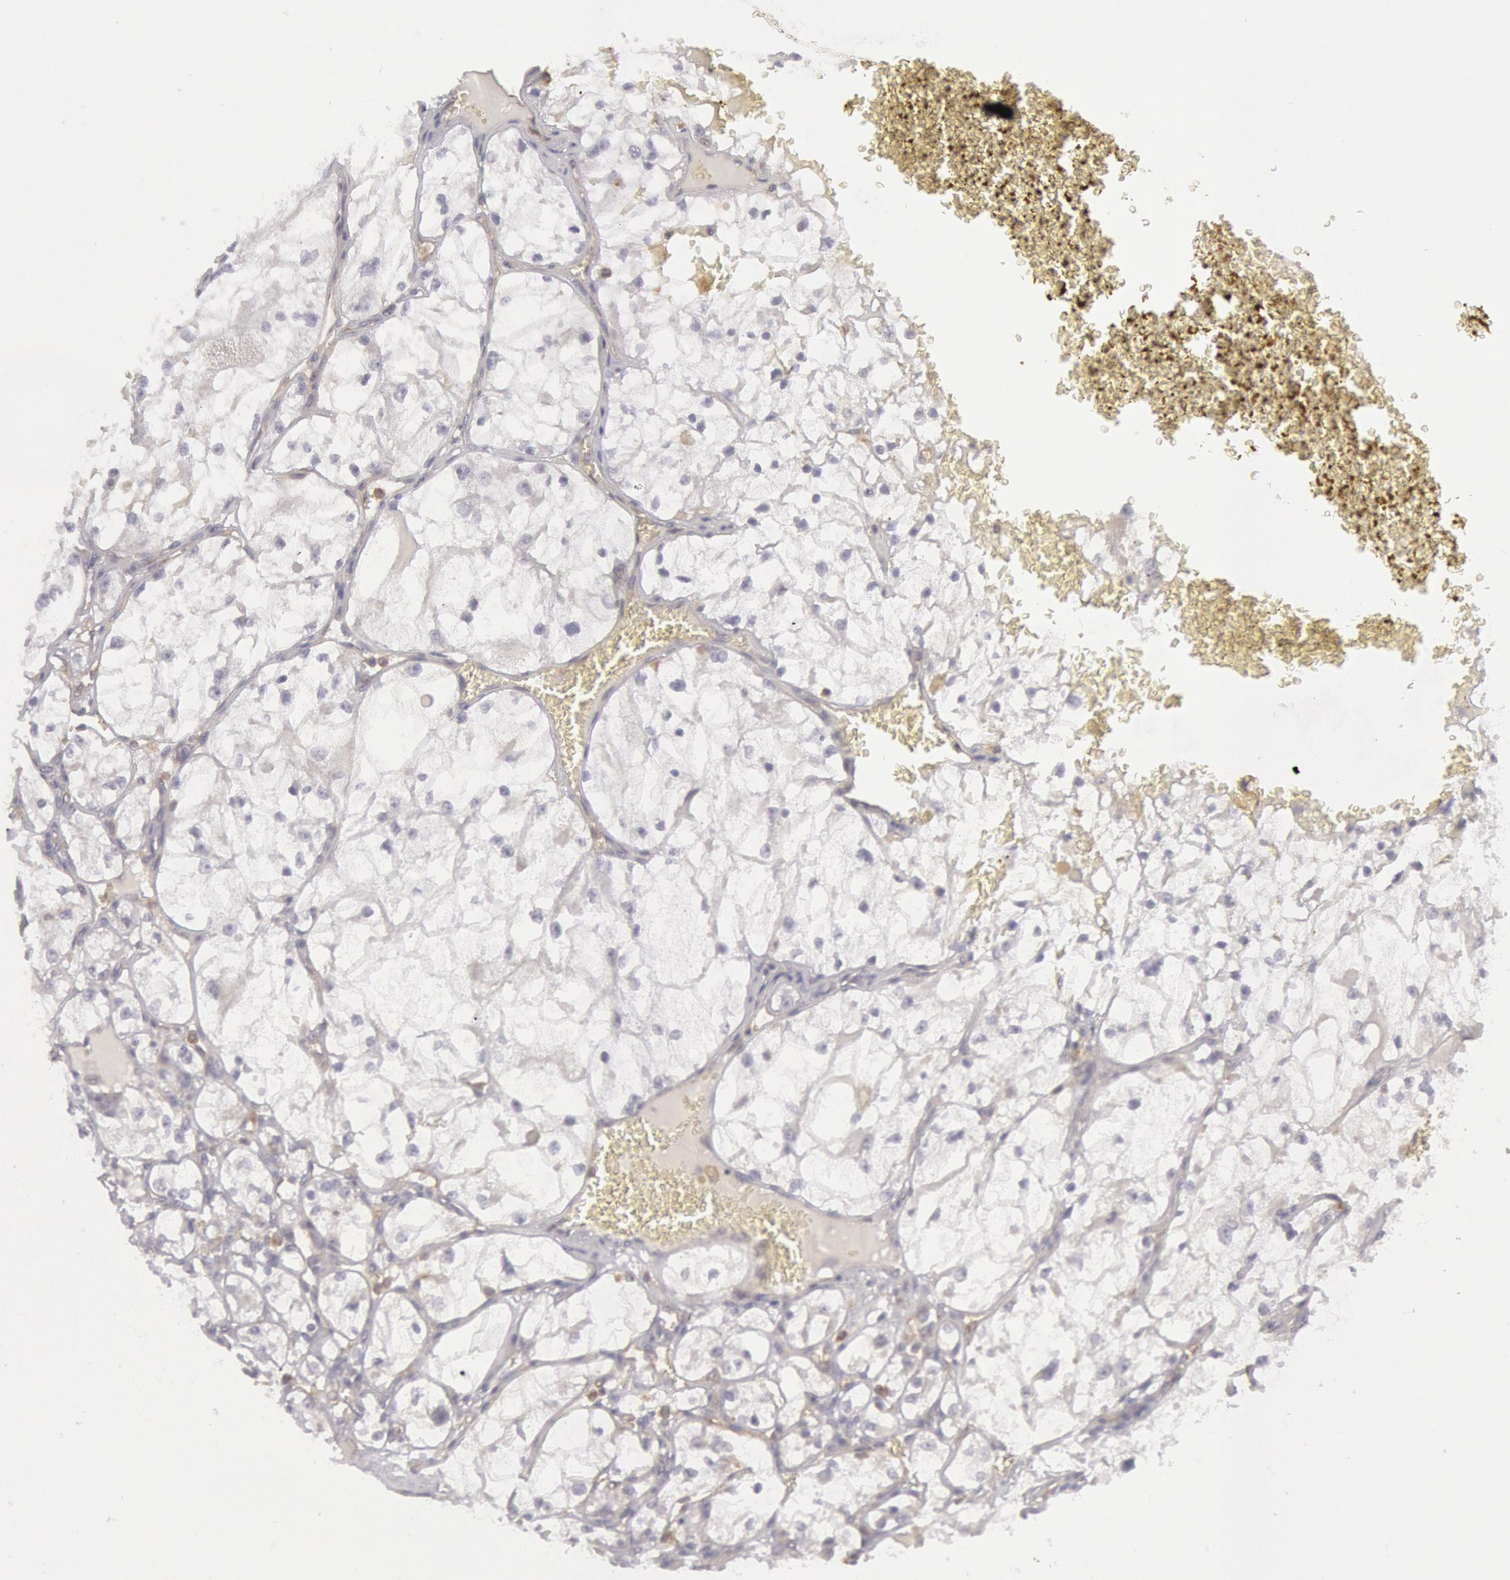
{"staining": {"intensity": "negative", "quantity": "none", "location": "none"}, "tissue": "renal cancer", "cell_type": "Tumor cells", "image_type": "cancer", "snomed": [{"axis": "morphology", "description": "Adenocarcinoma, NOS"}, {"axis": "topography", "description": "Kidney"}], "caption": "Tumor cells show no significant protein positivity in renal cancer (adenocarcinoma).", "gene": "IKBKB", "patient": {"sex": "male", "age": 61}}